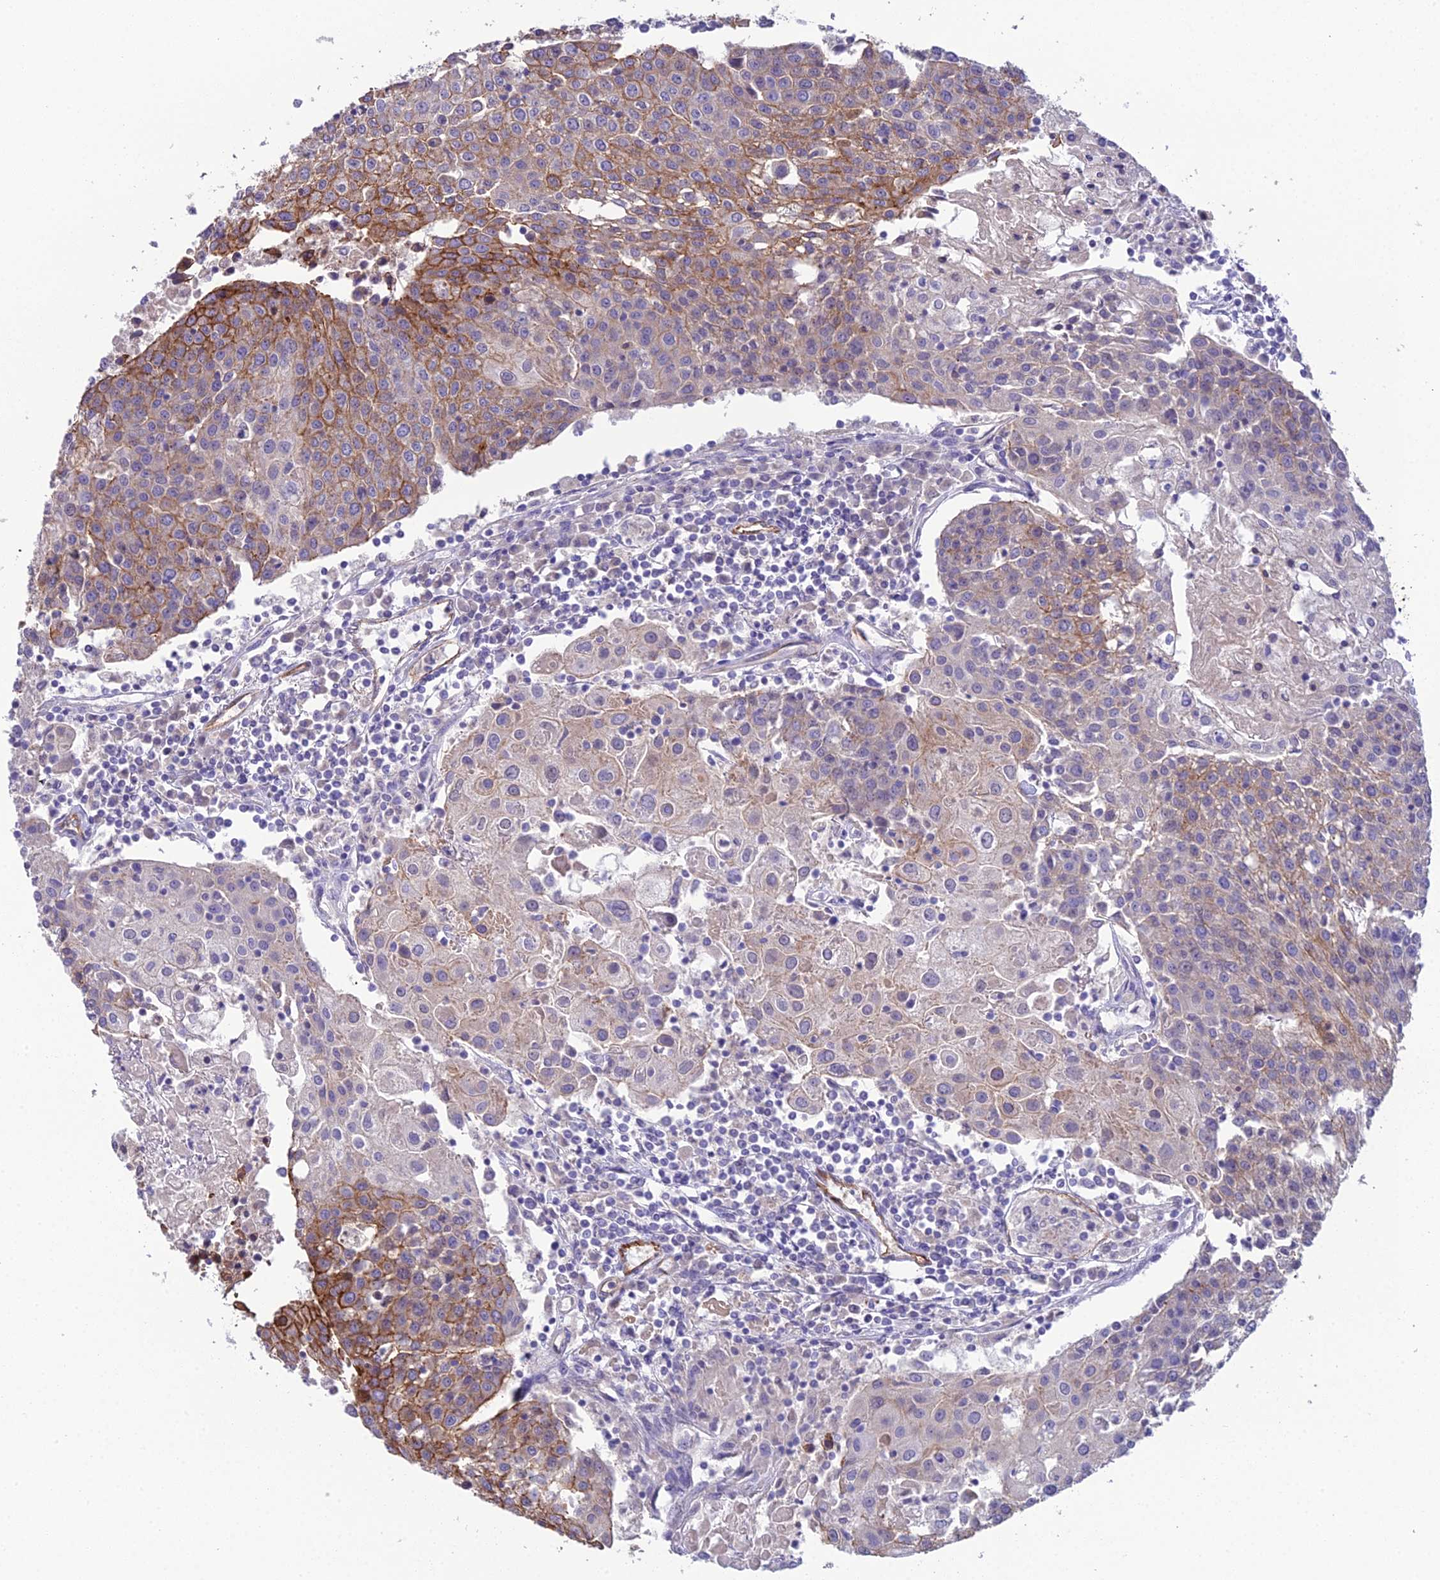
{"staining": {"intensity": "strong", "quantity": "25%-75%", "location": "cytoplasmic/membranous"}, "tissue": "urothelial cancer", "cell_type": "Tumor cells", "image_type": "cancer", "snomed": [{"axis": "morphology", "description": "Urothelial carcinoma, High grade"}, {"axis": "topography", "description": "Urinary bladder"}], "caption": "Strong cytoplasmic/membranous expression for a protein is present in about 25%-75% of tumor cells of urothelial carcinoma (high-grade) using immunohistochemistry.", "gene": "CFAP47", "patient": {"sex": "female", "age": 85}}